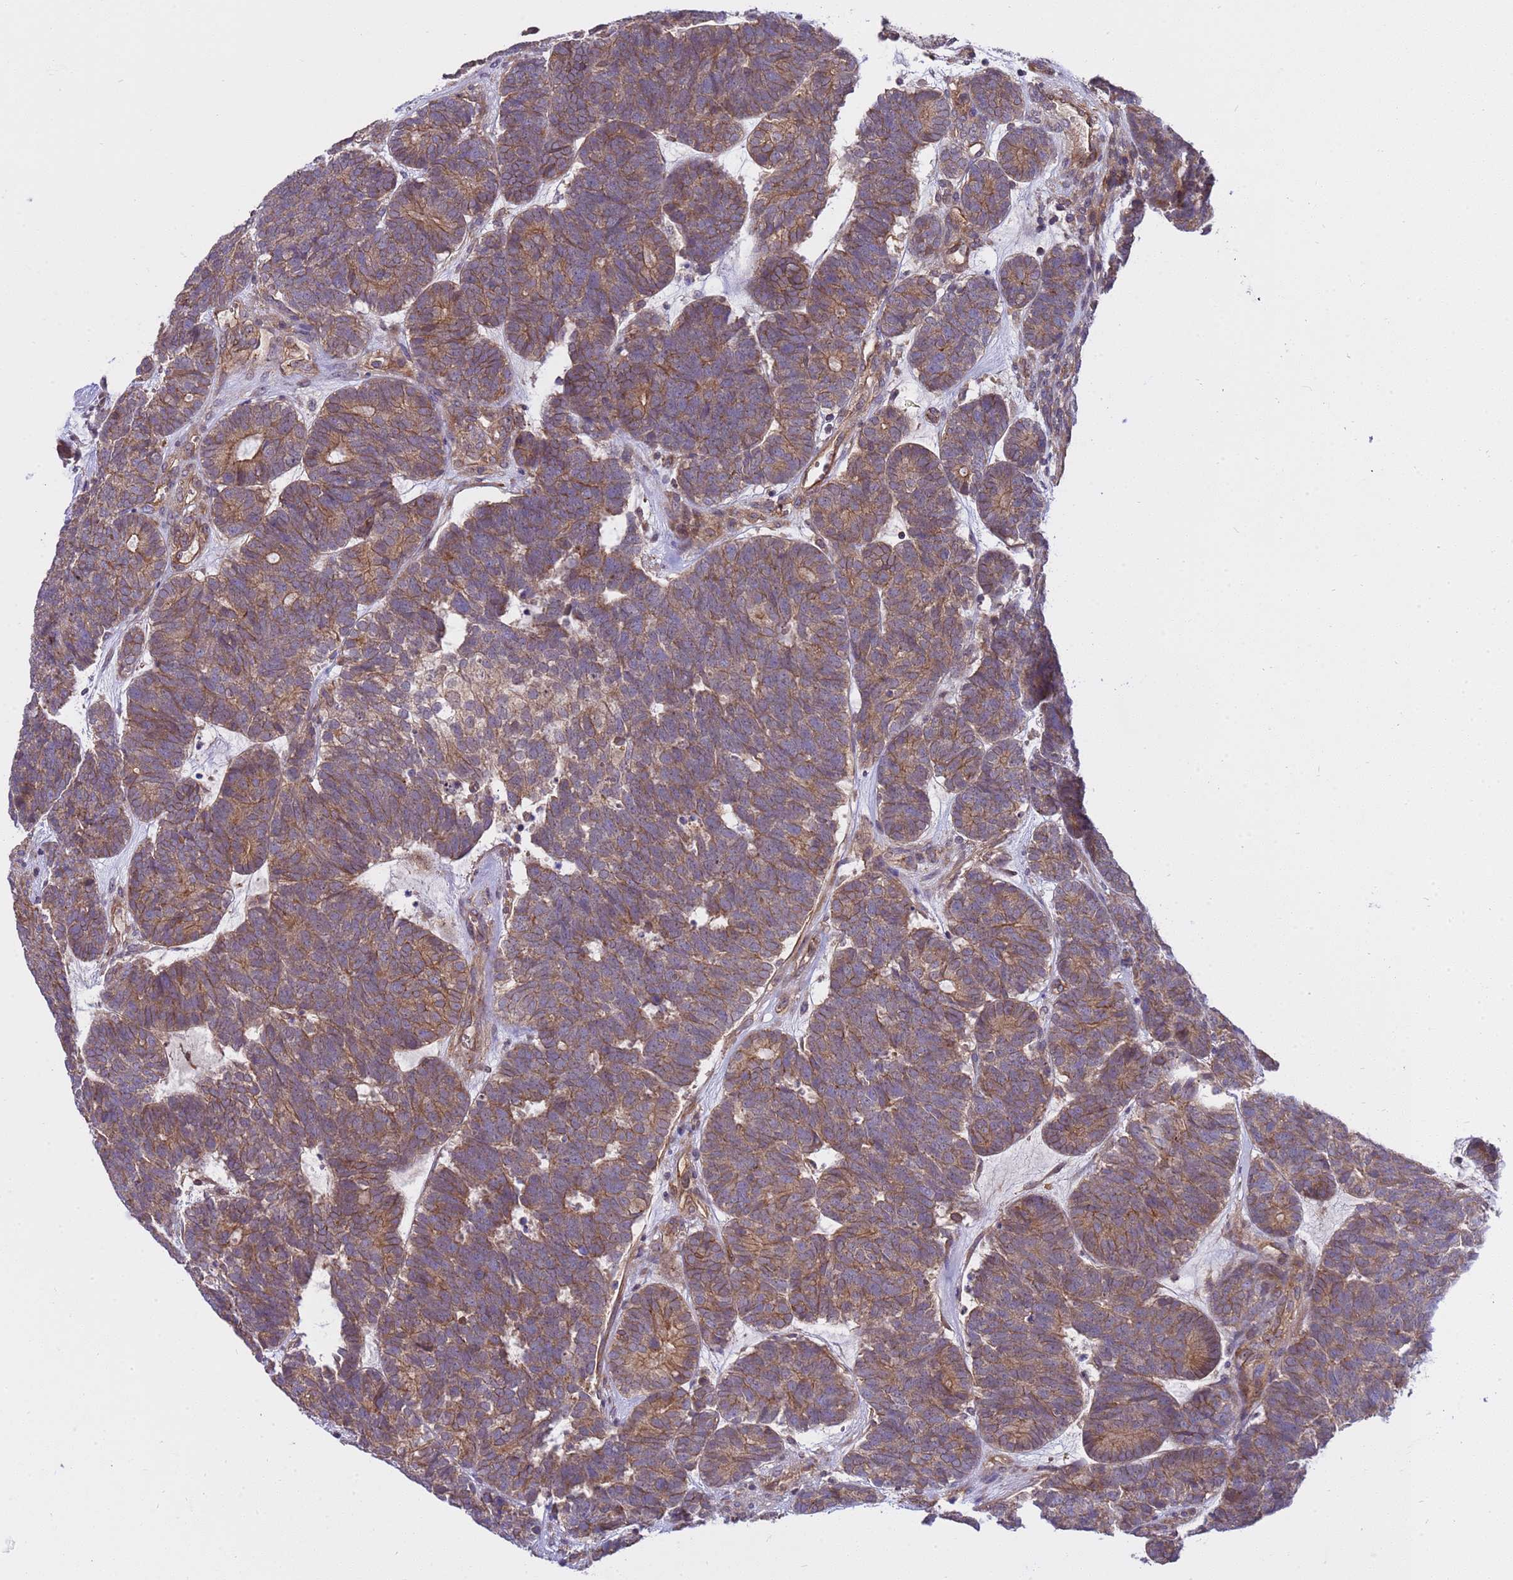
{"staining": {"intensity": "moderate", "quantity": ">75%", "location": "cytoplasmic/membranous"}, "tissue": "head and neck cancer", "cell_type": "Tumor cells", "image_type": "cancer", "snomed": [{"axis": "morphology", "description": "Adenocarcinoma, NOS"}, {"axis": "topography", "description": "Head-Neck"}], "caption": "An IHC photomicrograph of neoplastic tissue is shown. Protein staining in brown highlights moderate cytoplasmic/membranous positivity in head and neck cancer within tumor cells.", "gene": "SMCO3", "patient": {"sex": "female", "age": 81}}